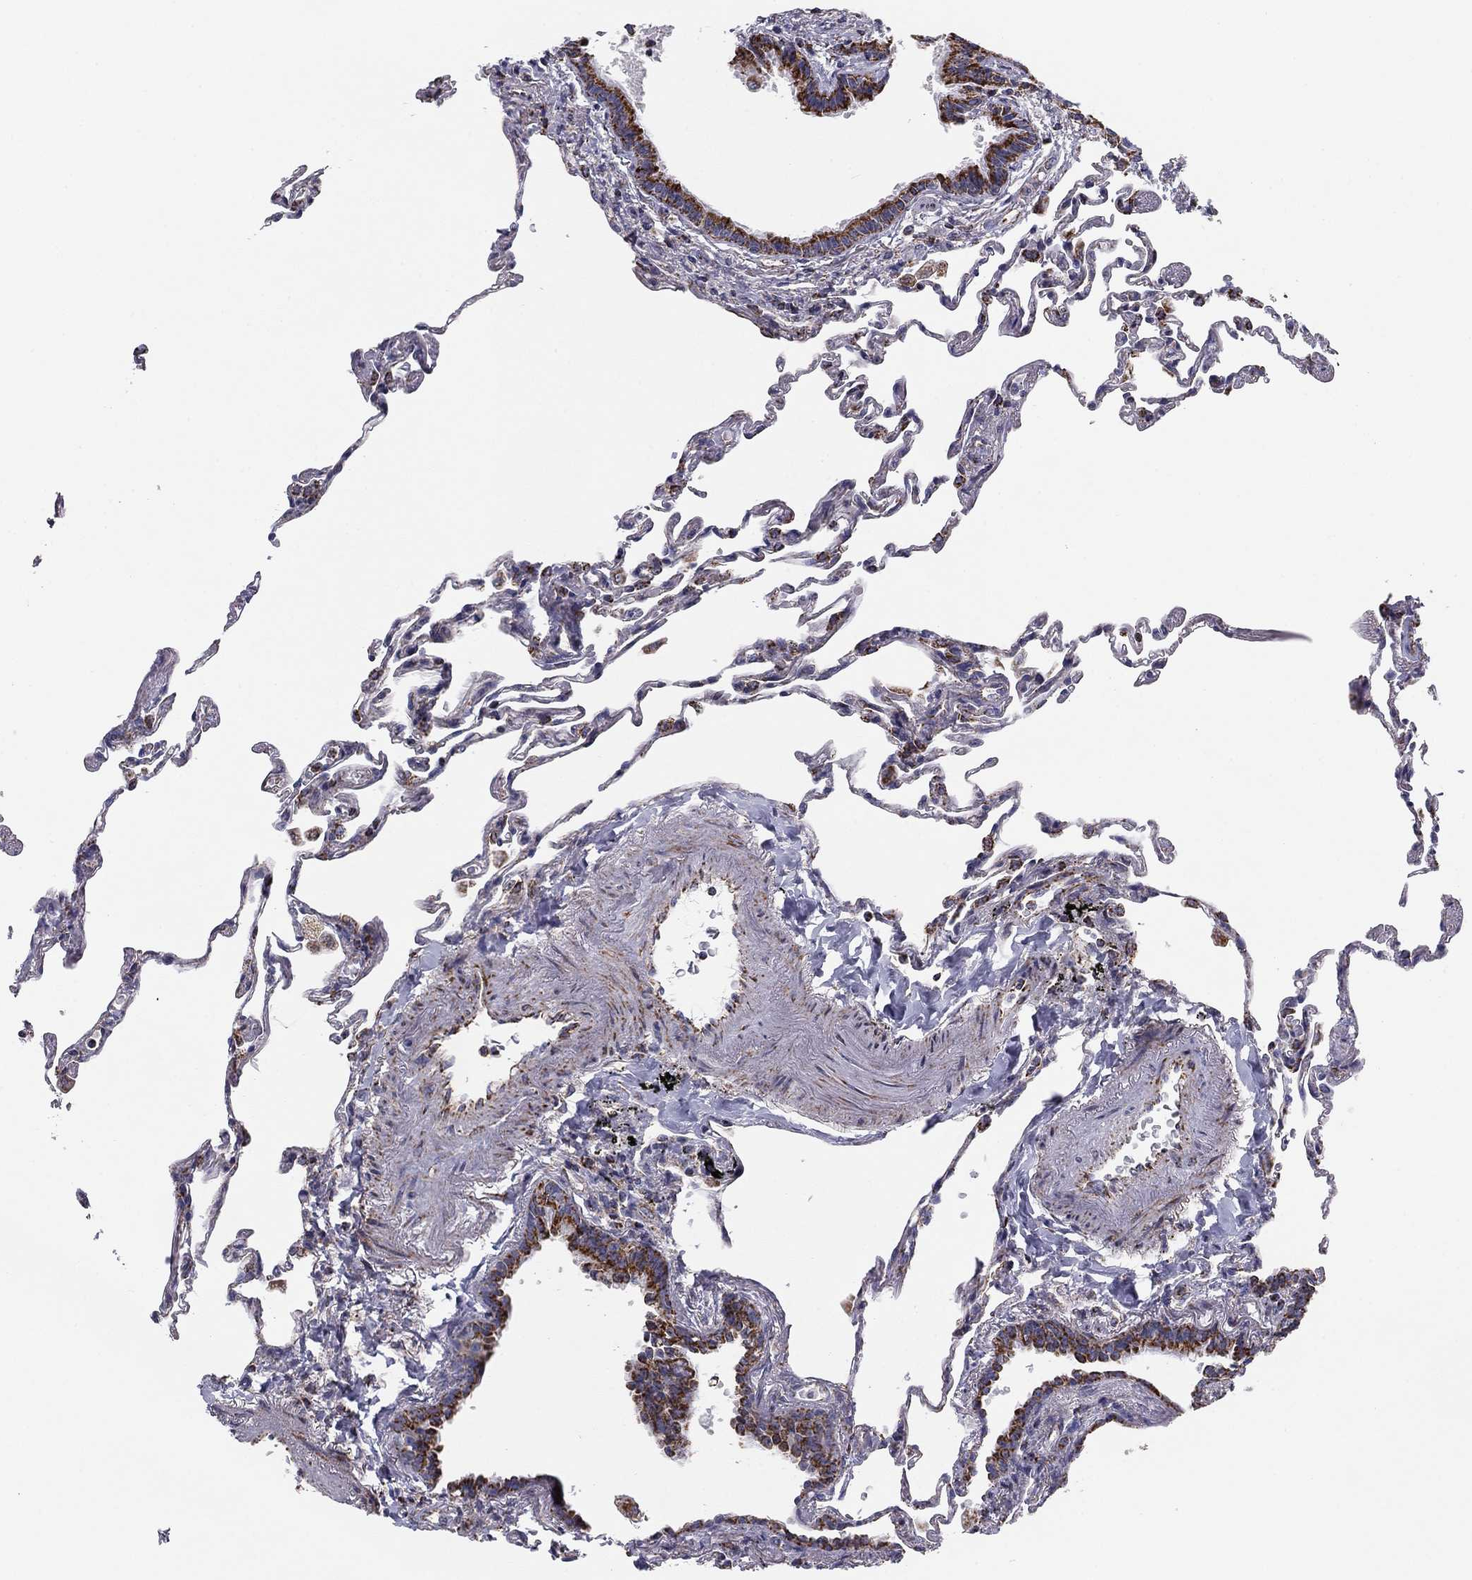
{"staining": {"intensity": "negative", "quantity": "none", "location": "none"}, "tissue": "lung", "cell_type": "Alveolar cells", "image_type": "normal", "snomed": [{"axis": "morphology", "description": "Normal tissue, NOS"}, {"axis": "topography", "description": "Lung"}], "caption": "Alveolar cells are negative for brown protein staining in normal lung. Nuclei are stained in blue.", "gene": "NDUFV1", "patient": {"sex": "female", "age": 57}}